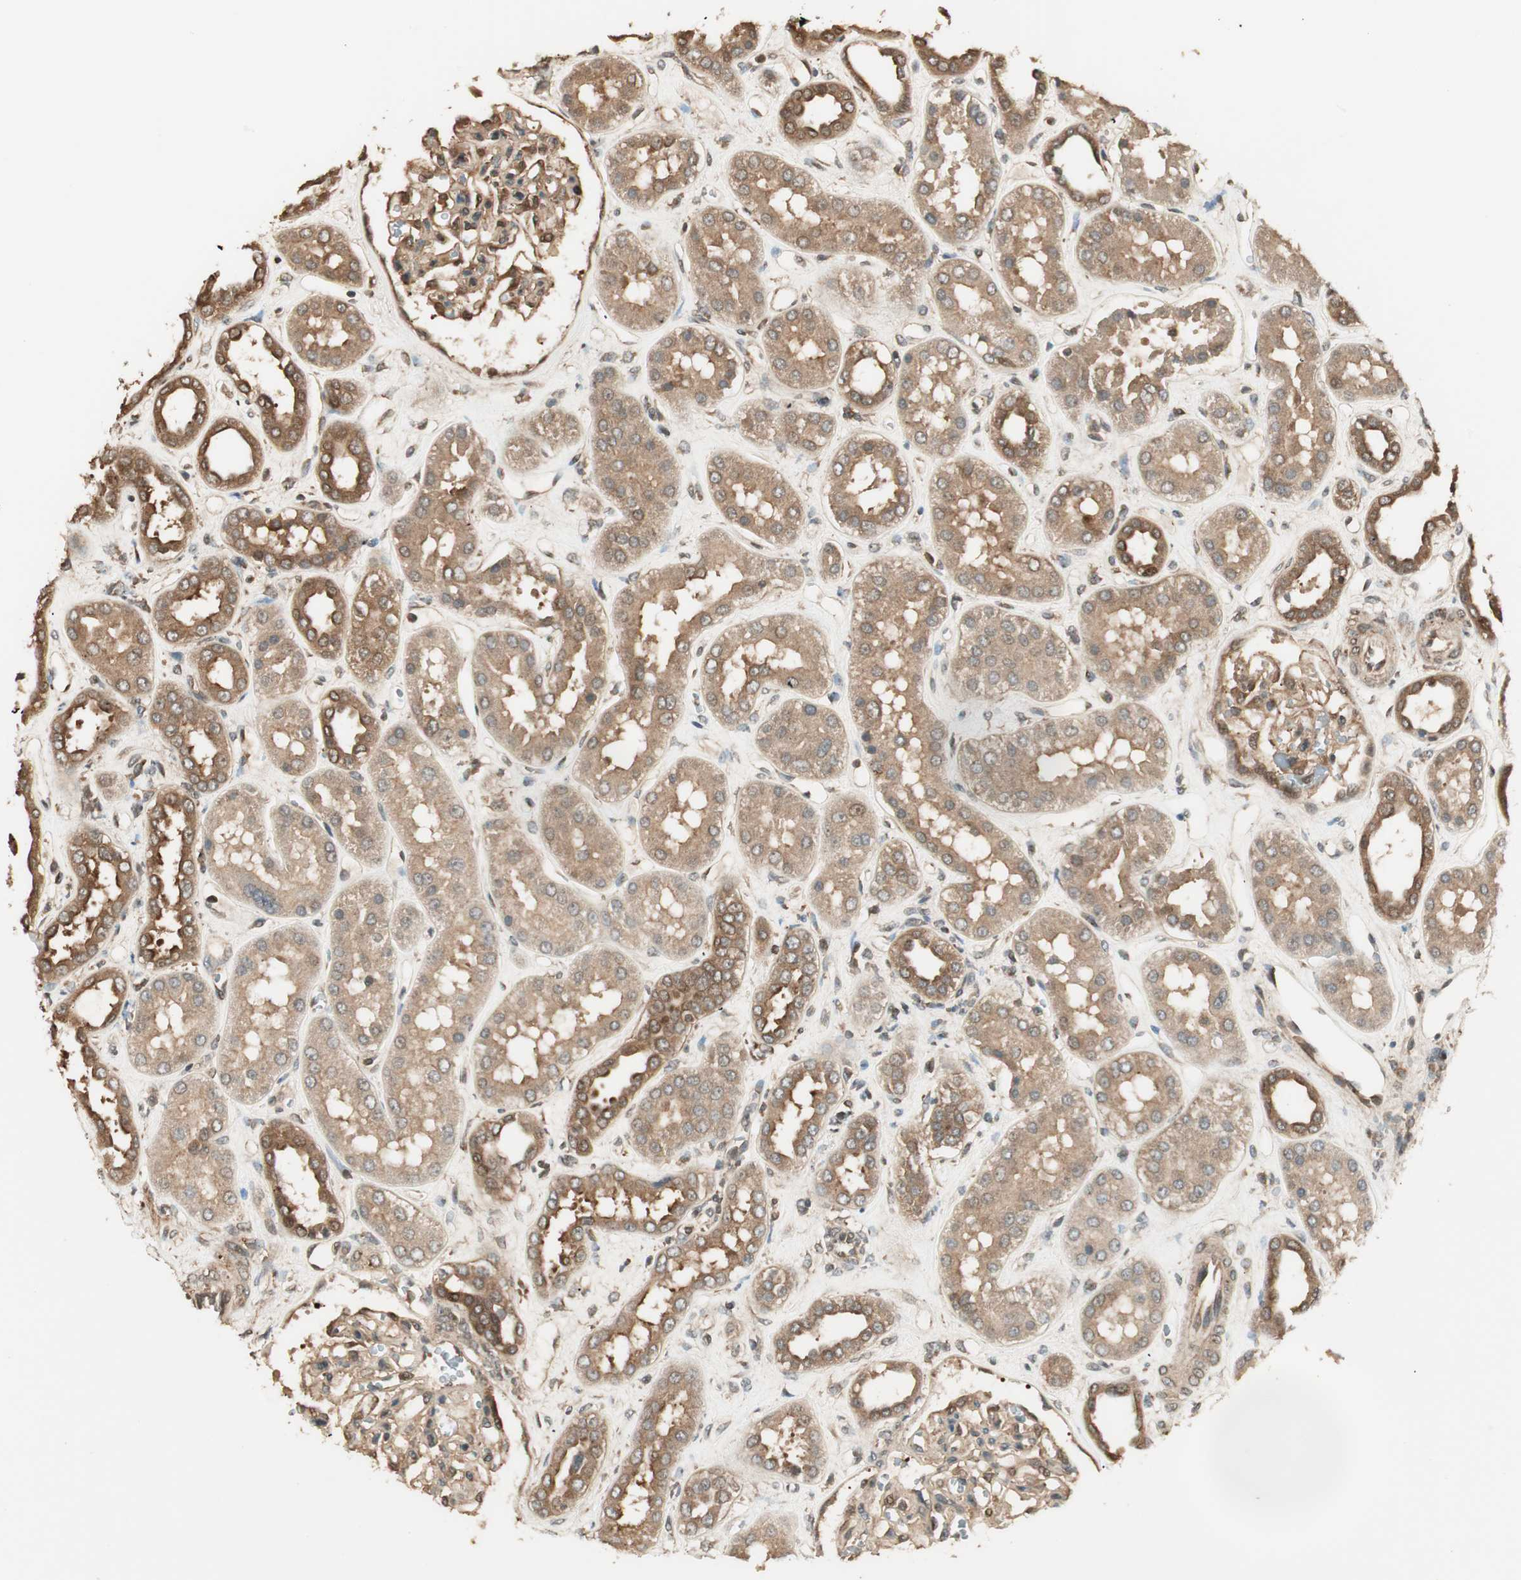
{"staining": {"intensity": "strong", "quantity": ">75%", "location": "cytoplasmic/membranous"}, "tissue": "kidney", "cell_type": "Cells in glomeruli", "image_type": "normal", "snomed": [{"axis": "morphology", "description": "Normal tissue, NOS"}, {"axis": "topography", "description": "Kidney"}], "caption": "Normal kidney shows strong cytoplasmic/membranous staining in about >75% of cells in glomeruli, visualized by immunohistochemistry.", "gene": "CNOT4", "patient": {"sex": "male", "age": 59}}